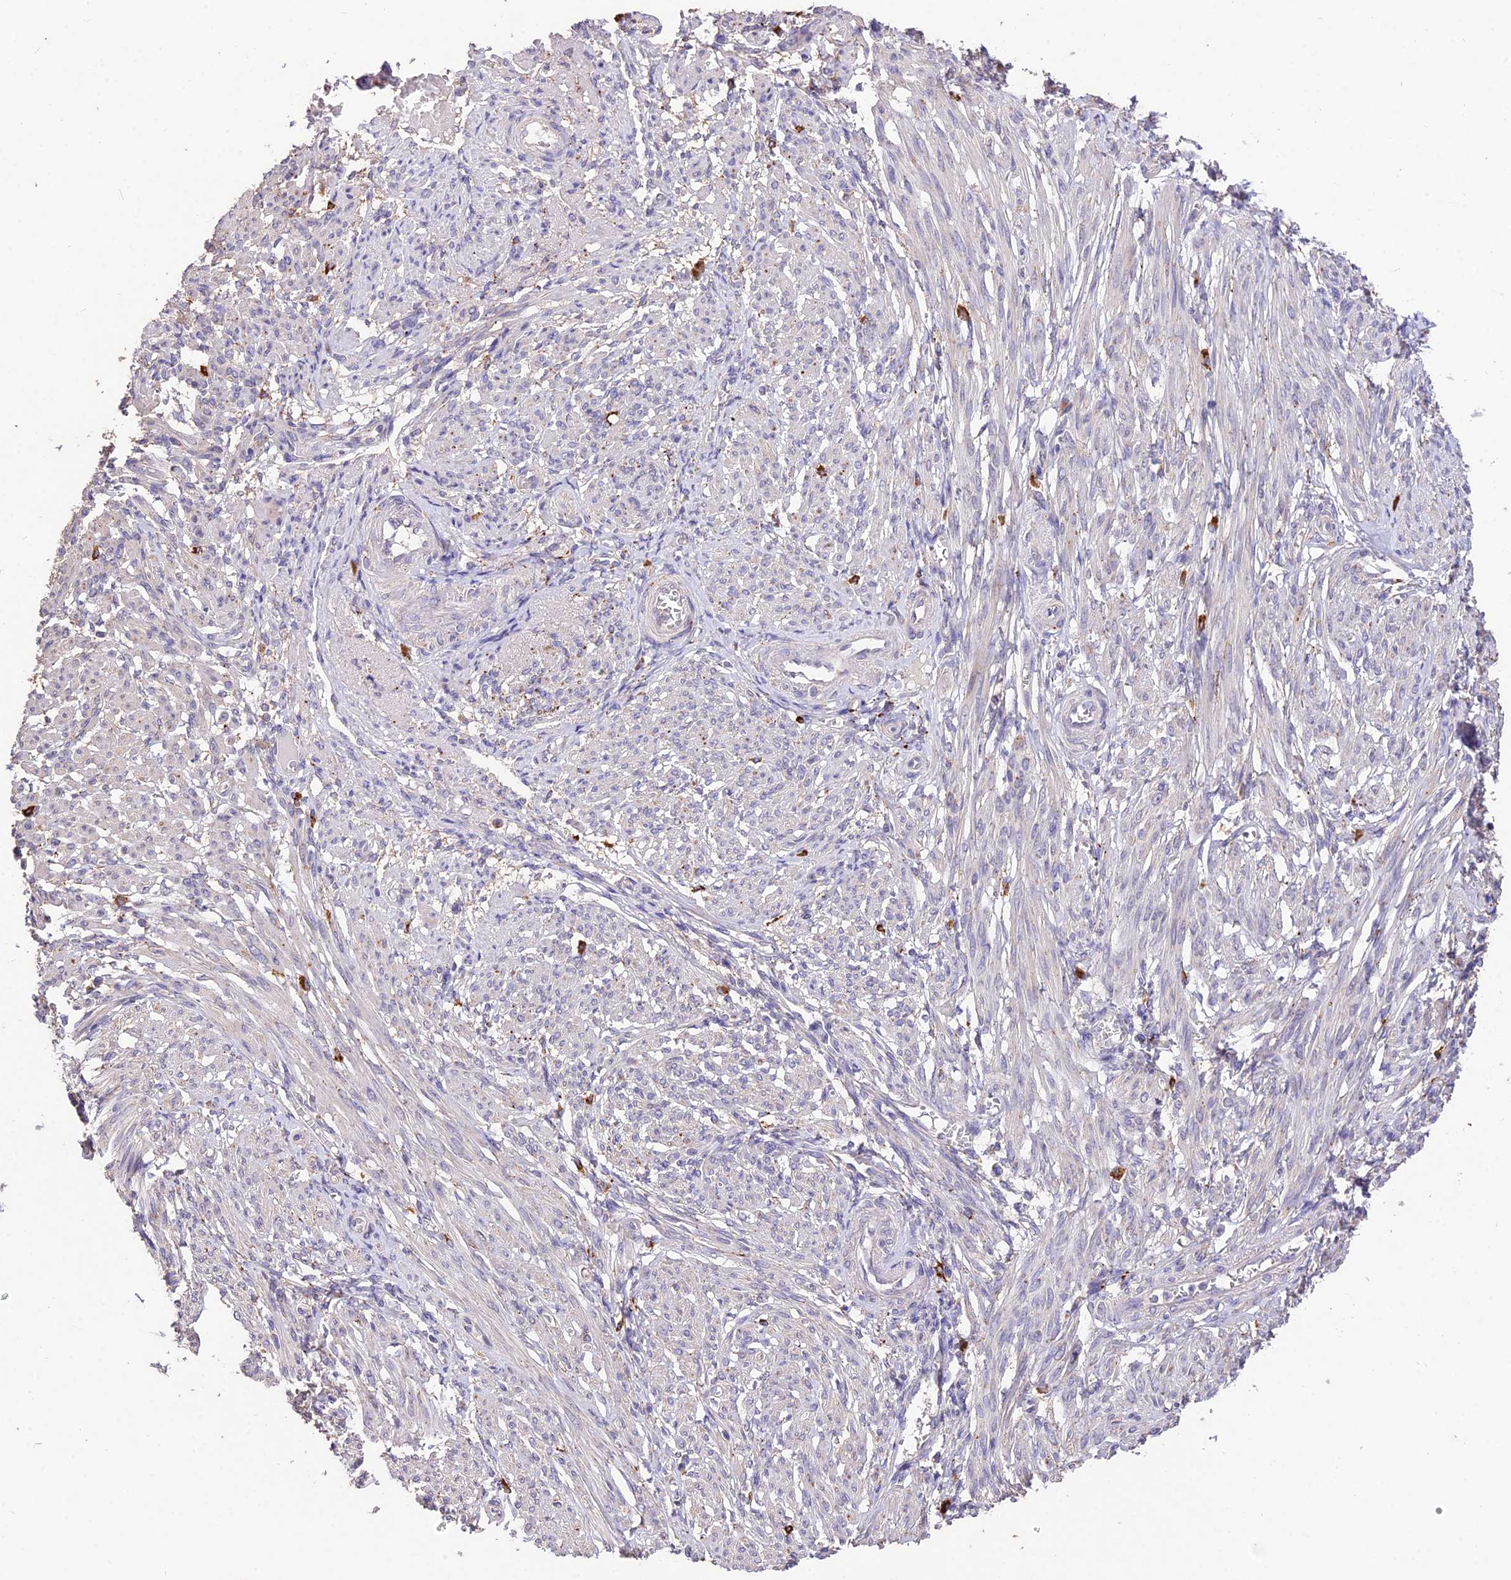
{"staining": {"intensity": "negative", "quantity": "none", "location": "none"}, "tissue": "smooth muscle", "cell_type": "Smooth muscle cells", "image_type": "normal", "snomed": [{"axis": "morphology", "description": "Normal tissue, NOS"}, {"axis": "topography", "description": "Smooth muscle"}], "caption": "An IHC micrograph of unremarkable smooth muscle is shown. There is no staining in smooth muscle cells of smooth muscle.", "gene": "SDHD", "patient": {"sex": "female", "age": 39}}